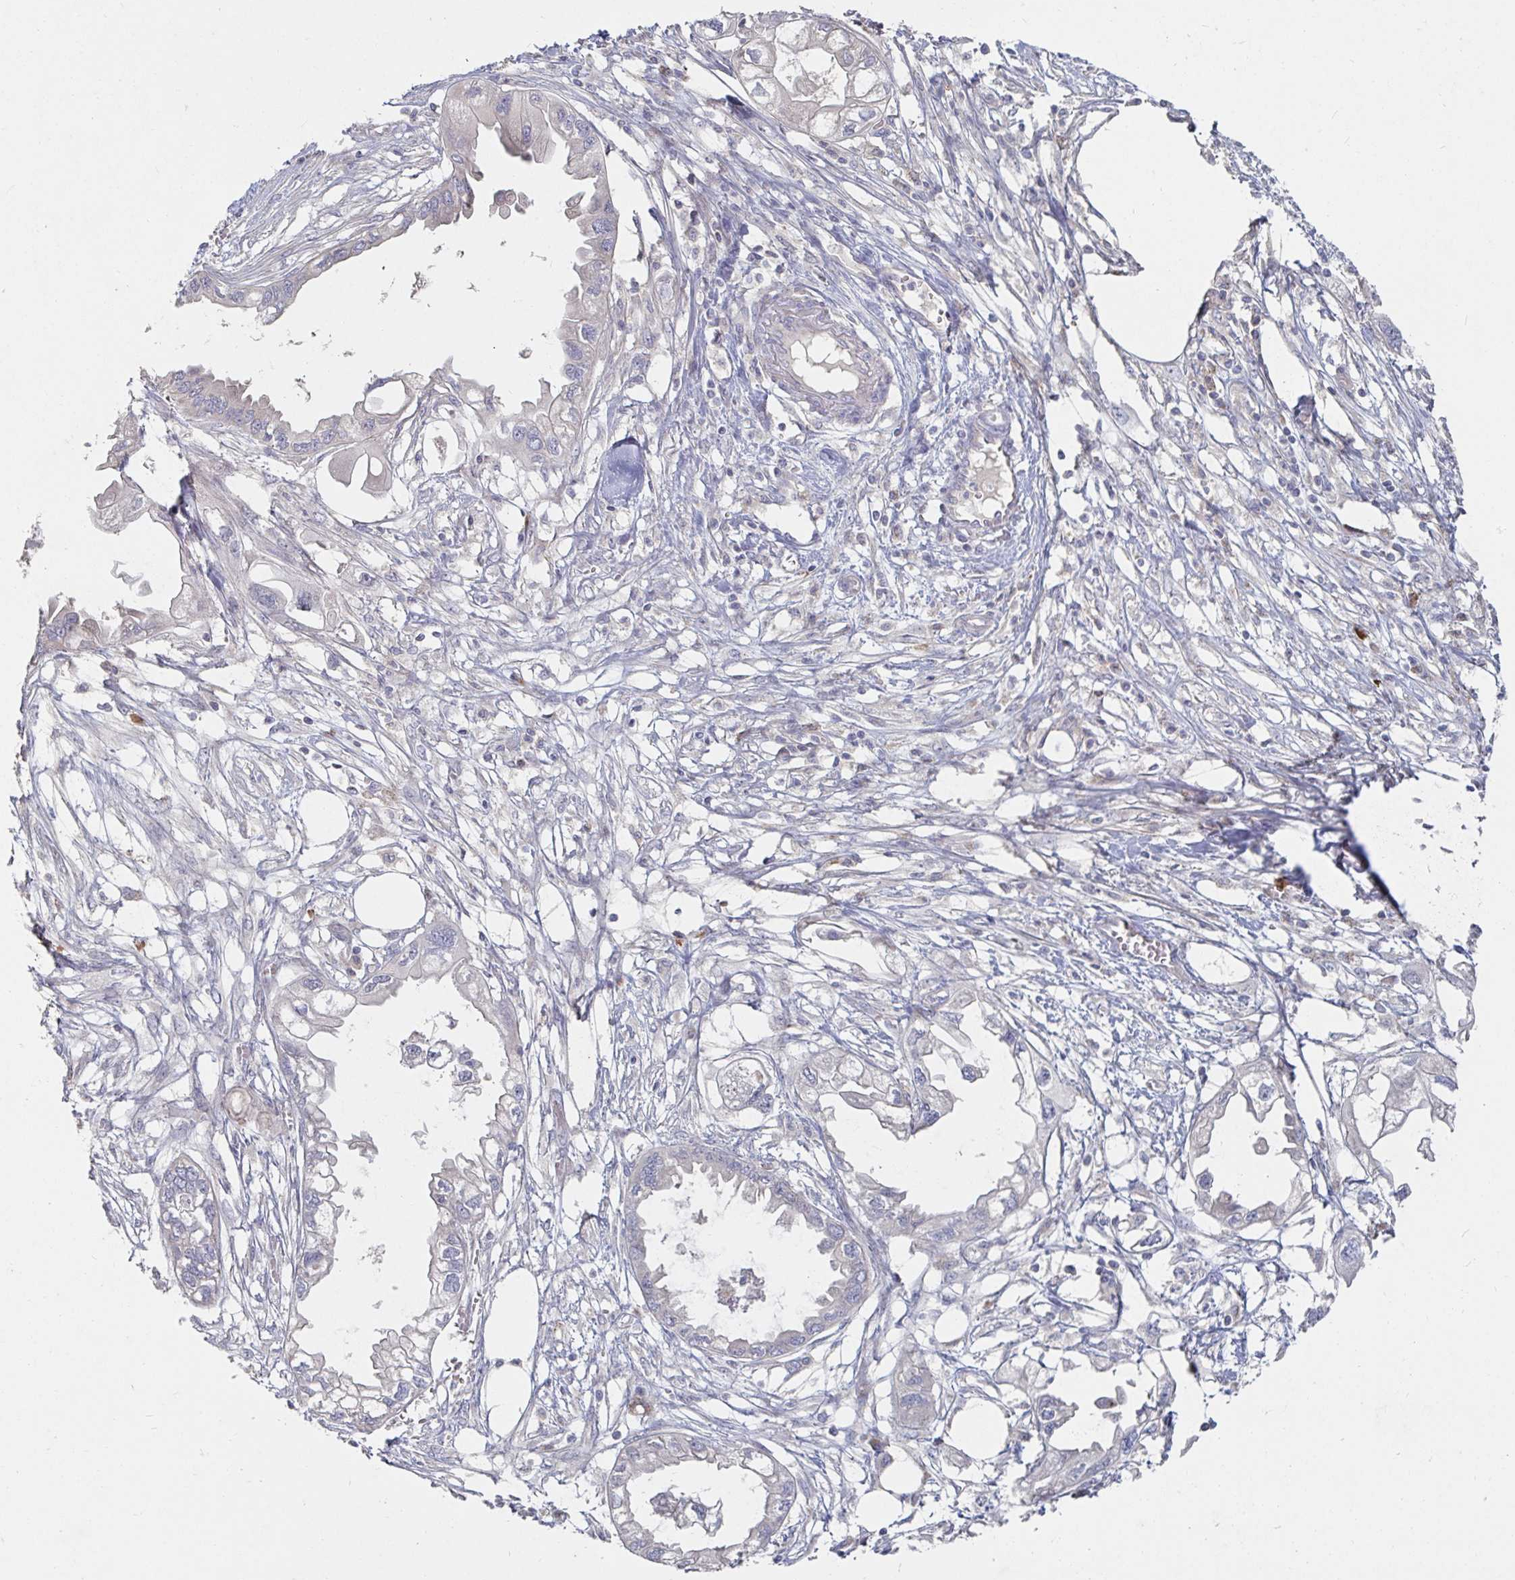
{"staining": {"intensity": "negative", "quantity": "none", "location": "none"}, "tissue": "endometrial cancer", "cell_type": "Tumor cells", "image_type": "cancer", "snomed": [{"axis": "morphology", "description": "Adenocarcinoma, NOS"}, {"axis": "morphology", "description": "Adenocarcinoma, metastatic, NOS"}, {"axis": "topography", "description": "Adipose tissue"}, {"axis": "topography", "description": "Endometrium"}], "caption": "Metastatic adenocarcinoma (endometrial) stained for a protein using IHC shows no expression tumor cells.", "gene": "SSH2", "patient": {"sex": "female", "age": 67}}